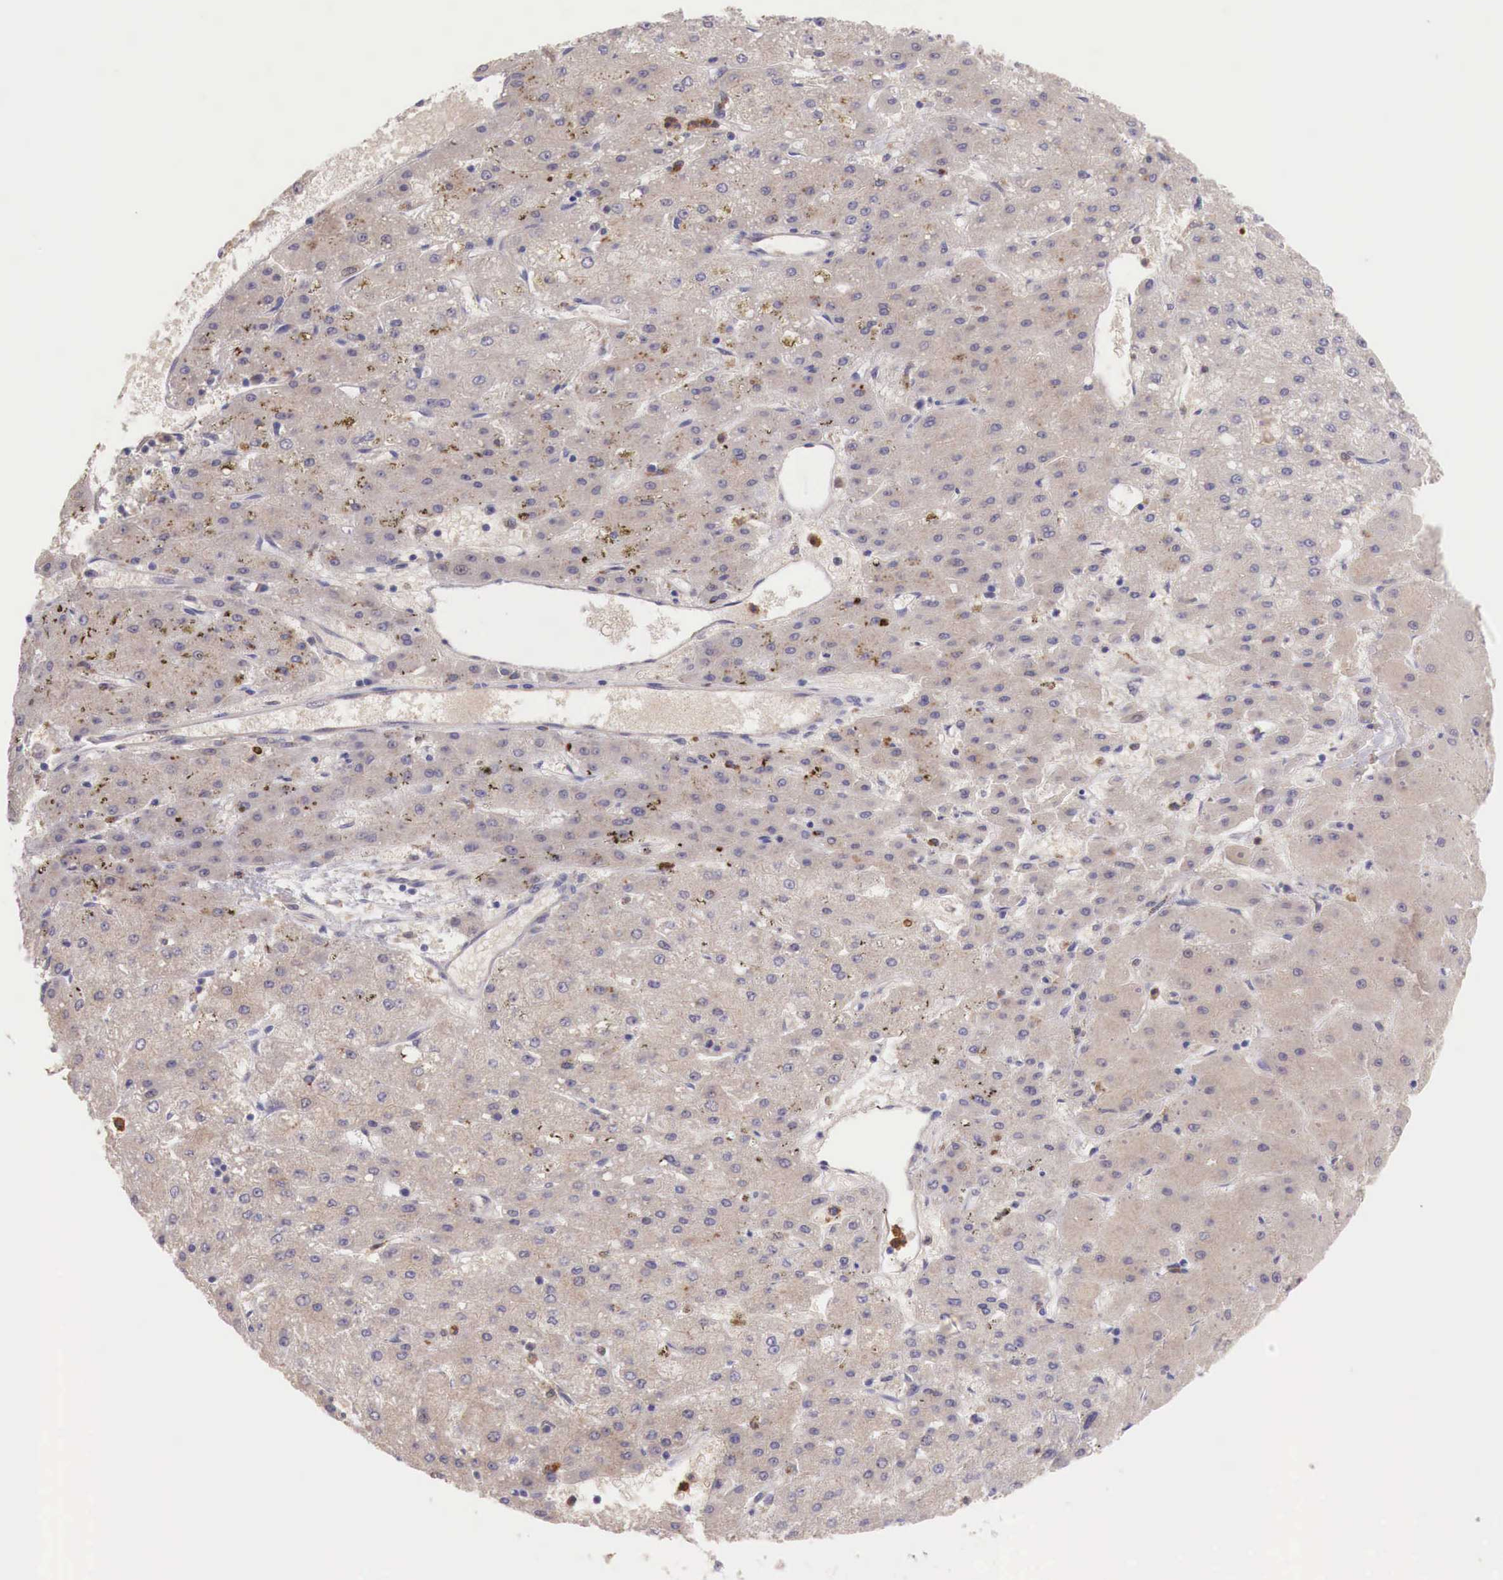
{"staining": {"intensity": "negative", "quantity": "none", "location": "none"}, "tissue": "liver cancer", "cell_type": "Tumor cells", "image_type": "cancer", "snomed": [{"axis": "morphology", "description": "Carcinoma, Hepatocellular, NOS"}, {"axis": "topography", "description": "Liver"}], "caption": "An immunohistochemistry (IHC) image of liver hepatocellular carcinoma is shown. There is no staining in tumor cells of liver hepatocellular carcinoma. (DAB IHC with hematoxylin counter stain).", "gene": "GAB2", "patient": {"sex": "female", "age": 52}}